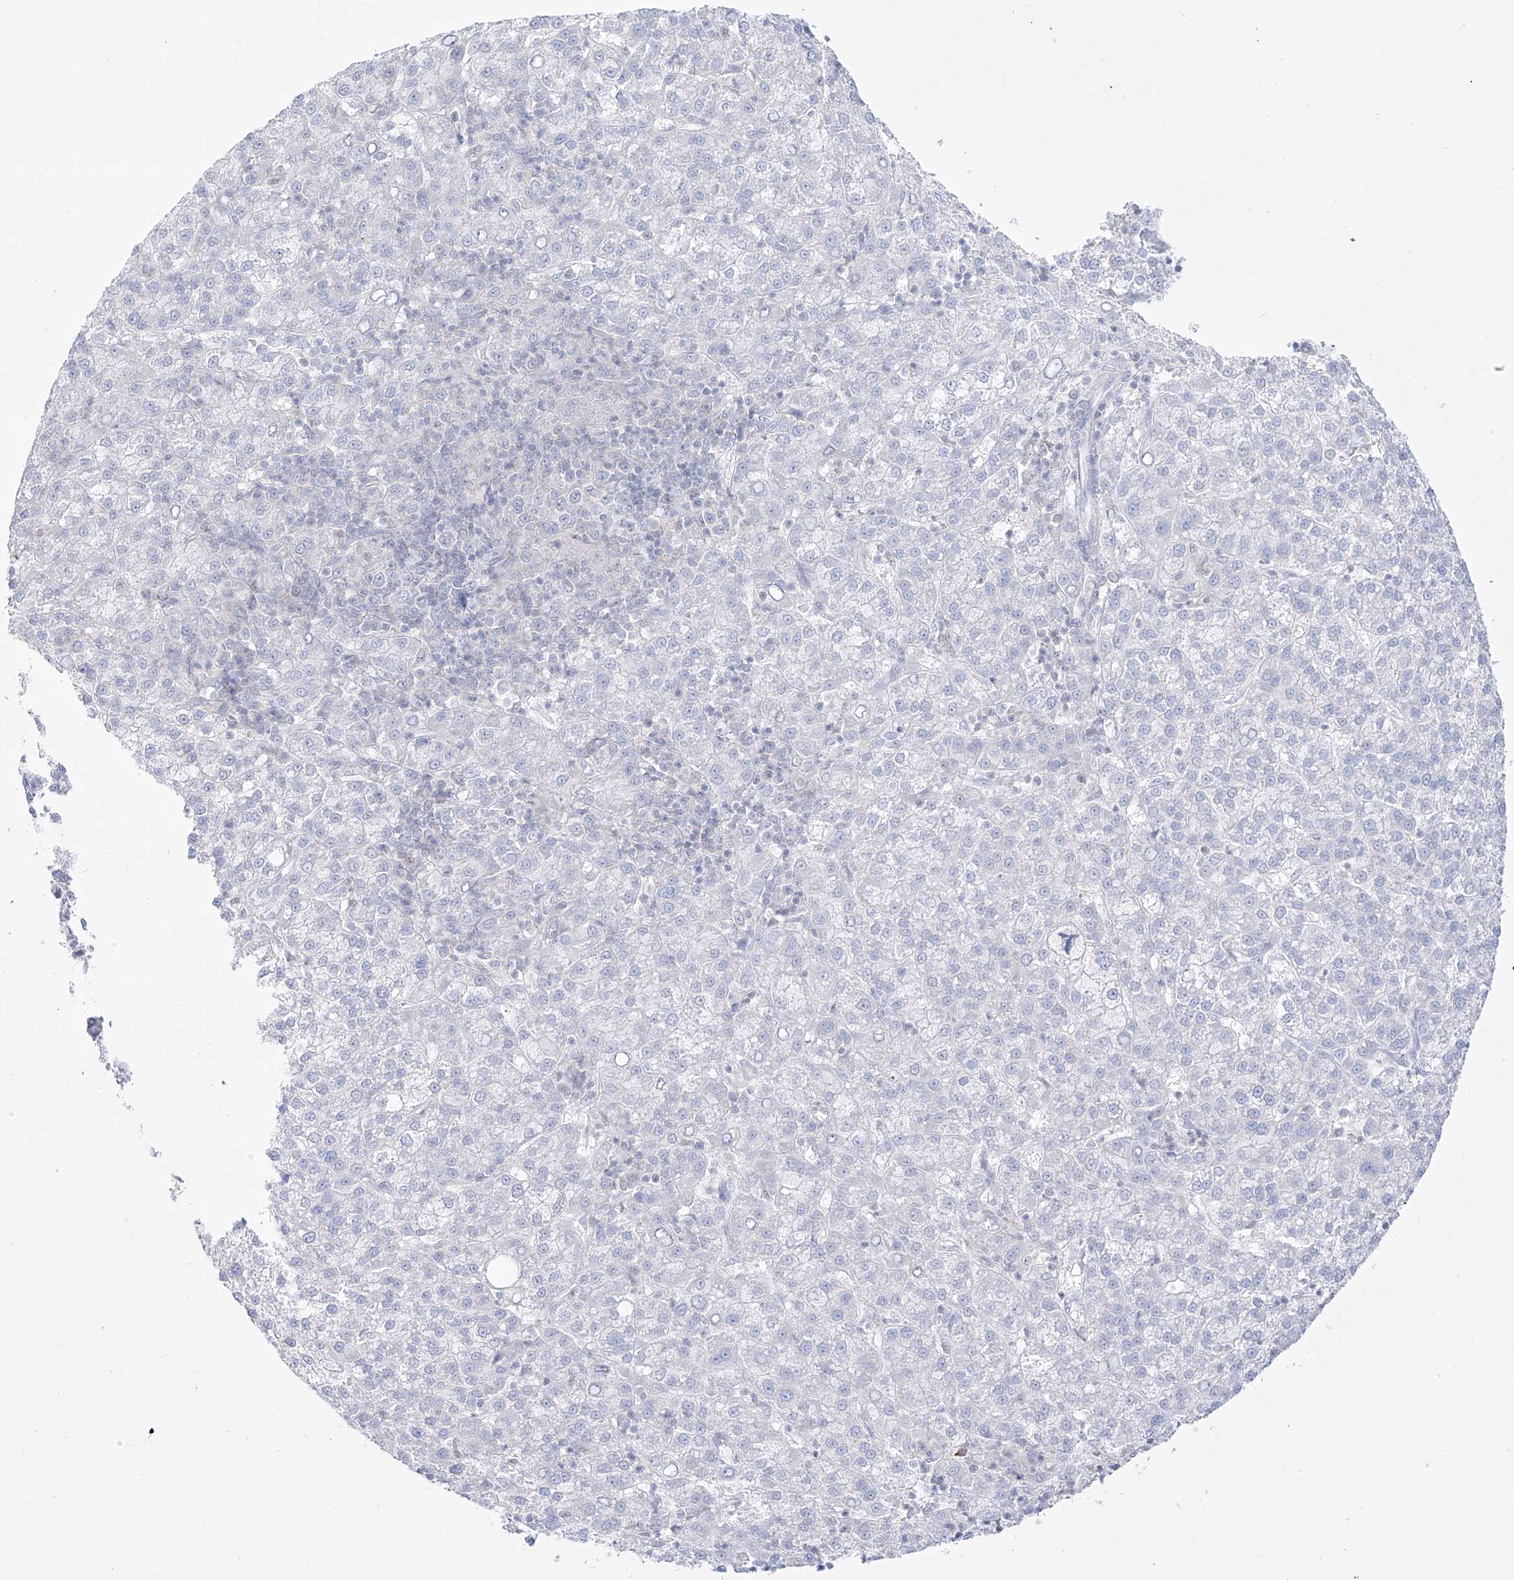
{"staining": {"intensity": "negative", "quantity": "none", "location": "none"}, "tissue": "liver cancer", "cell_type": "Tumor cells", "image_type": "cancer", "snomed": [{"axis": "morphology", "description": "Carcinoma, Hepatocellular, NOS"}, {"axis": "topography", "description": "Liver"}], "caption": "An IHC image of liver cancer is shown. There is no staining in tumor cells of liver cancer. The staining is performed using DAB brown chromogen with nuclei counter-stained in using hematoxylin.", "gene": "DMKN", "patient": {"sex": "female", "age": 58}}